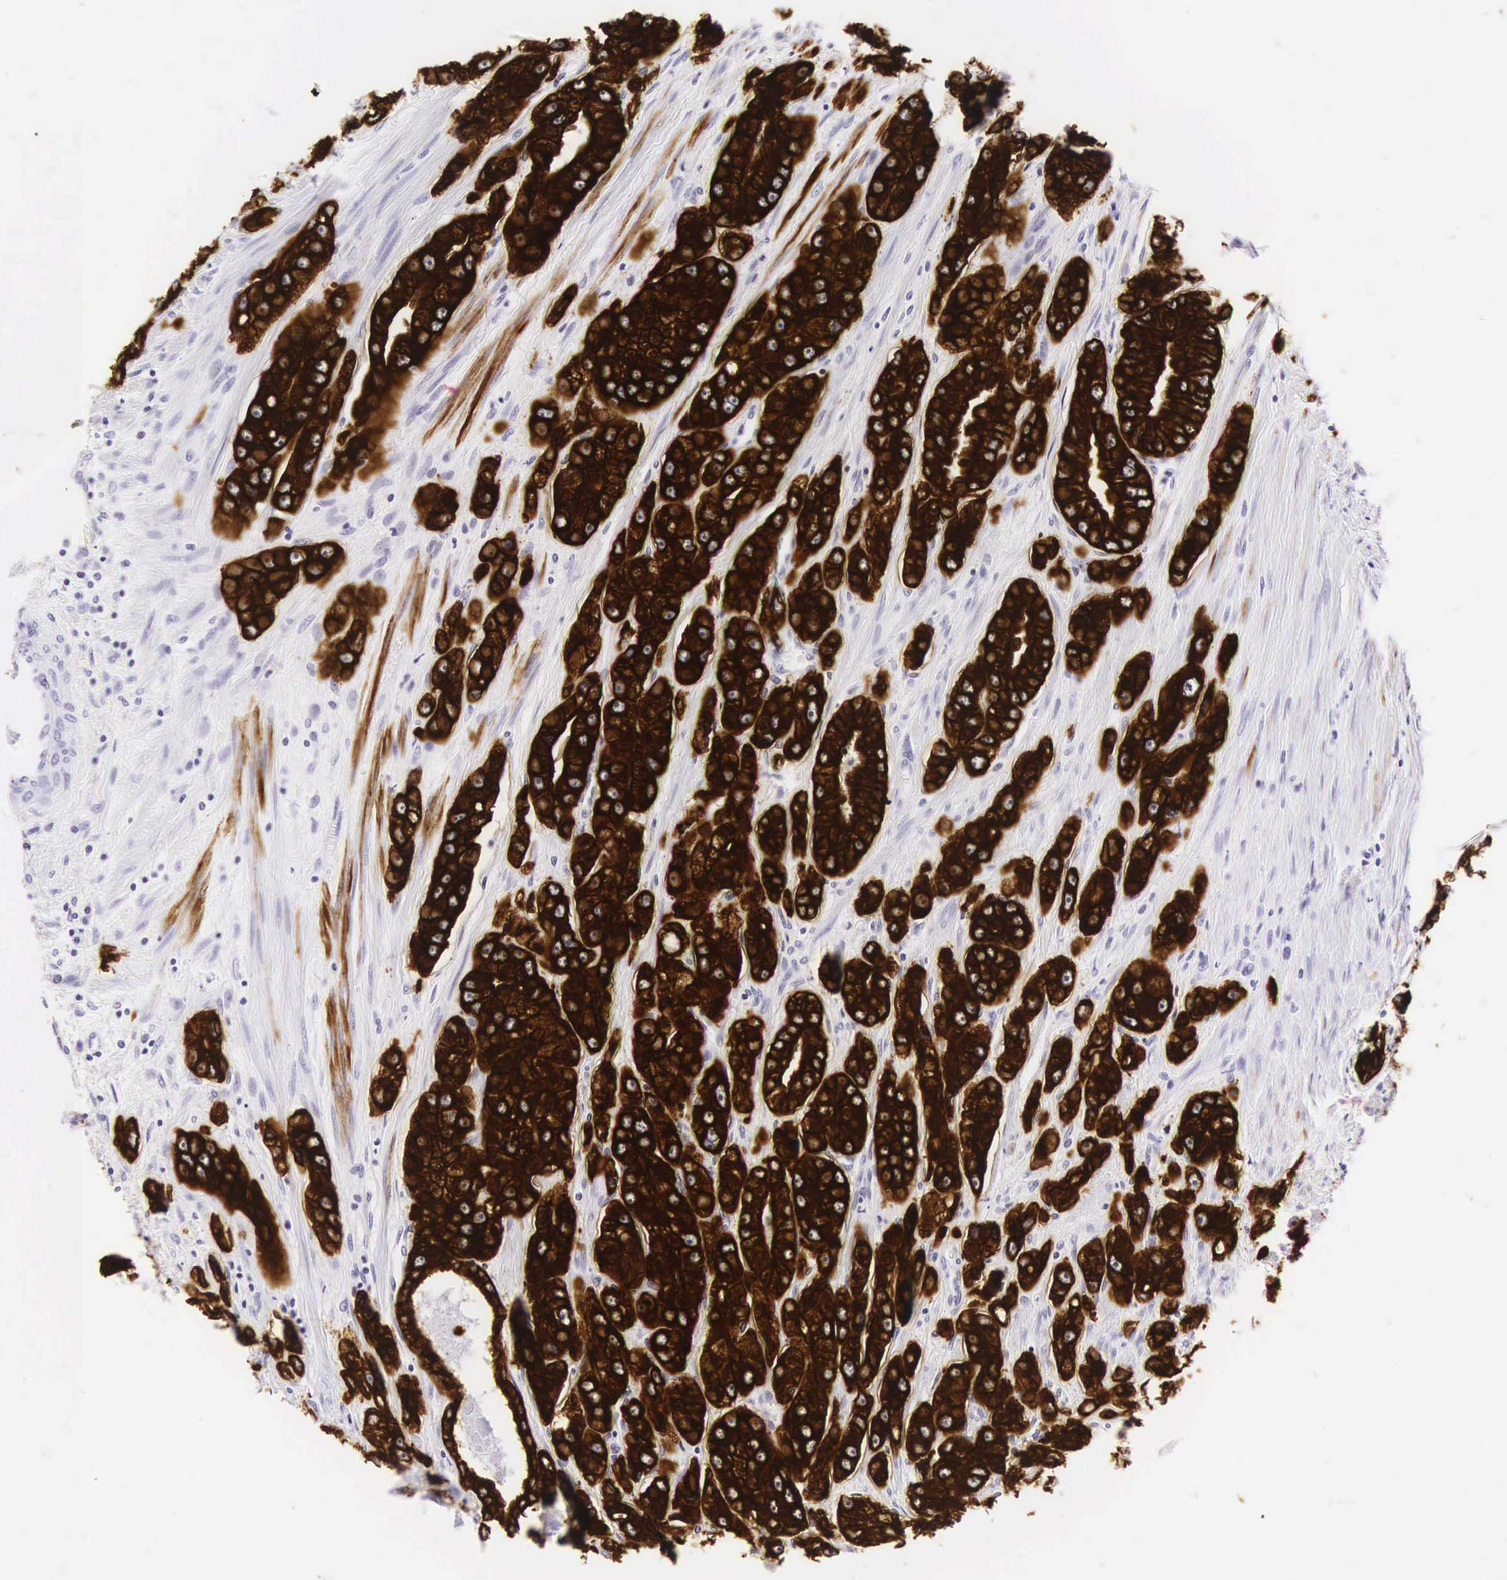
{"staining": {"intensity": "strong", "quantity": ">75%", "location": "cytoplasmic/membranous"}, "tissue": "prostate cancer", "cell_type": "Tumor cells", "image_type": "cancer", "snomed": [{"axis": "morphology", "description": "Adenocarcinoma, Medium grade"}, {"axis": "topography", "description": "Prostate"}], "caption": "Approximately >75% of tumor cells in human prostate cancer exhibit strong cytoplasmic/membranous protein staining as visualized by brown immunohistochemical staining.", "gene": "KRT18", "patient": {"sex": "male", "age": 72}}